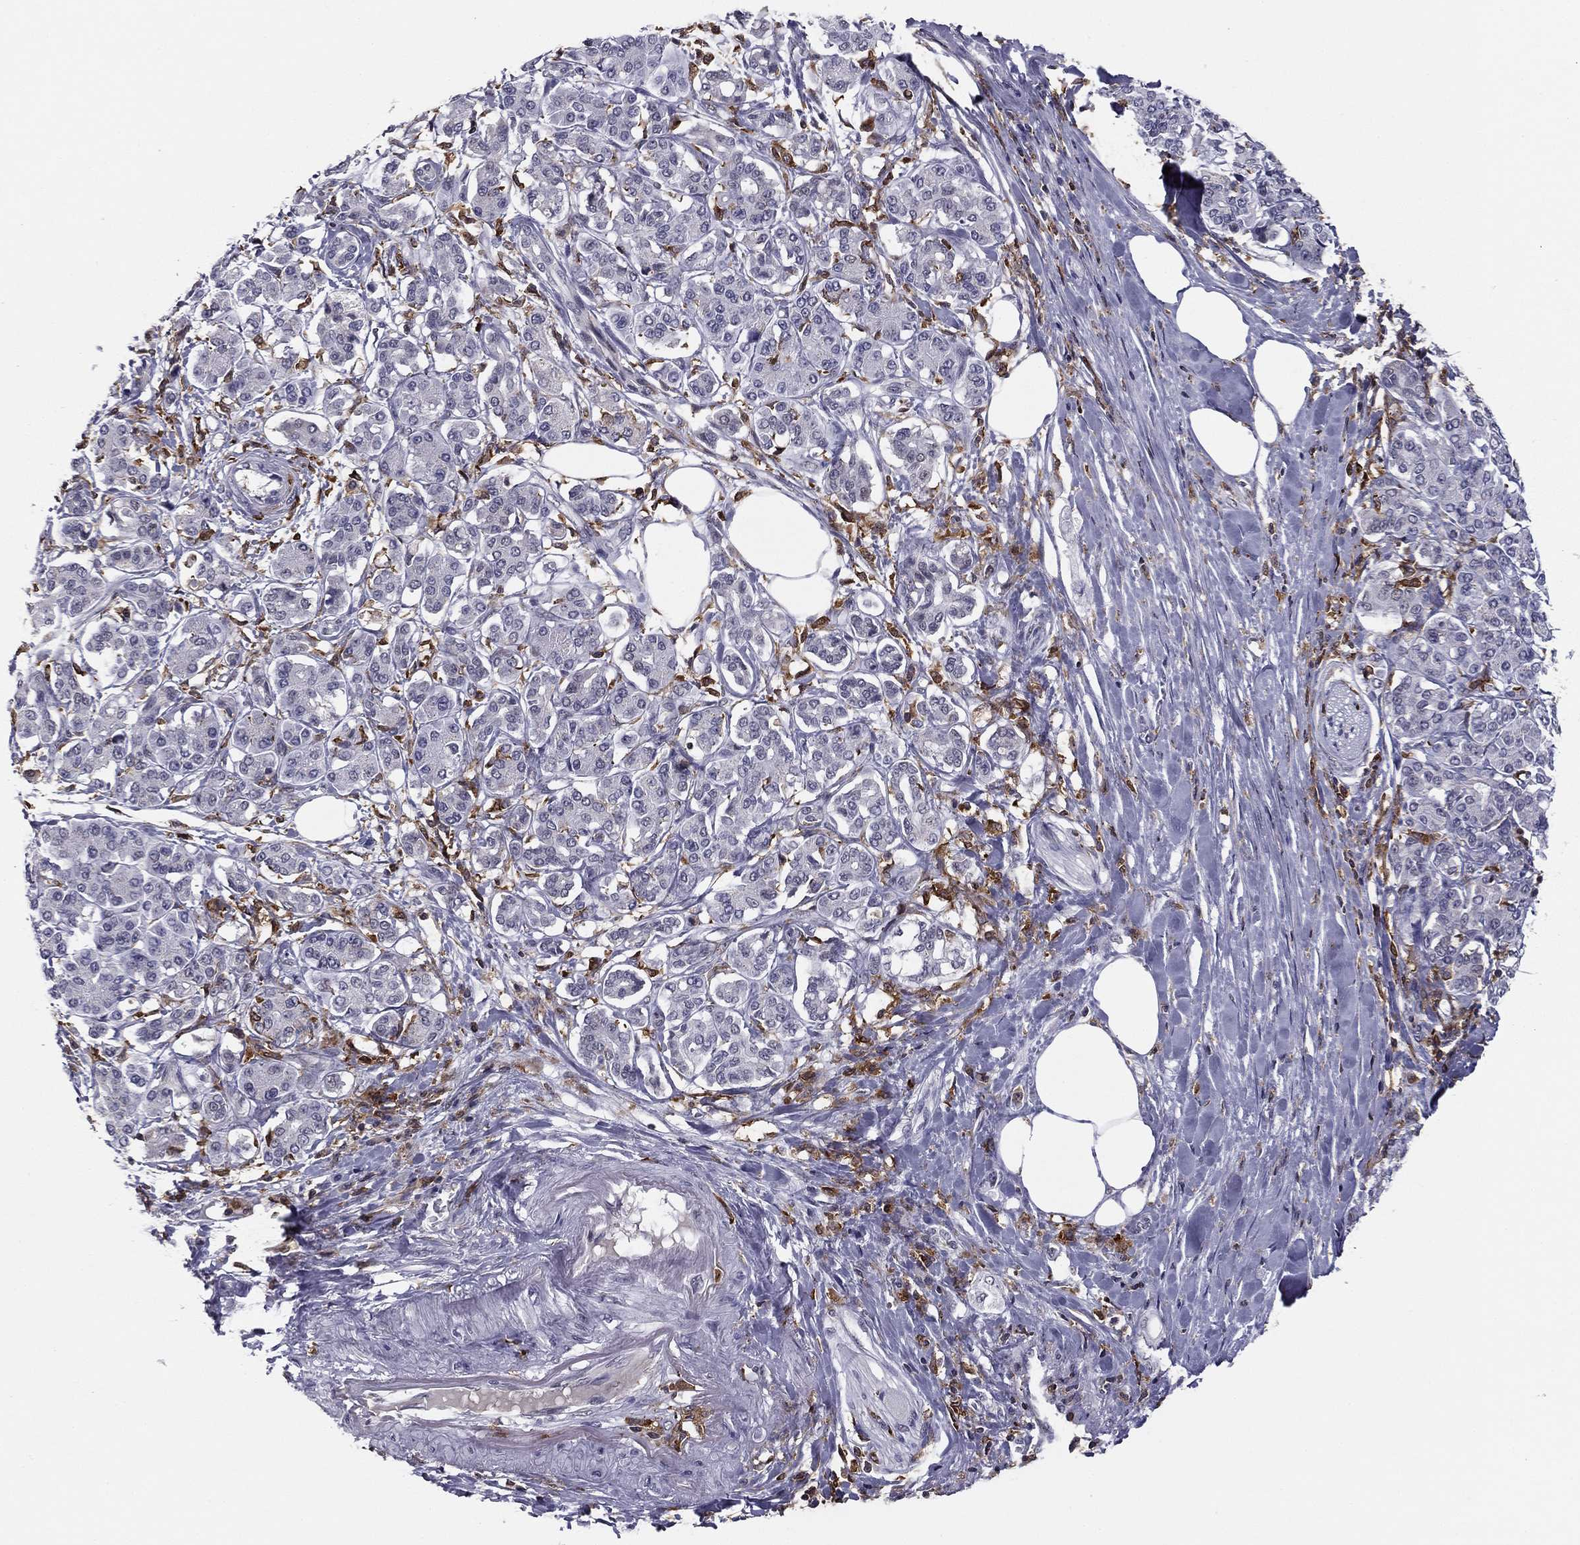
{"staining": {"intensity": "negative", "quantity": "none", "location": "none"}, "tissue": "pancreatic cancer", "cell_type": "Tumor cells", "image_type": "cancer", "snomed": [{"axis": "morphology", "description": "Adenocarcinoma, NOS"}, {"axis": "topography", "description": "Pancreas"}], "caption": "High magnification brightfield microscopy of pancreatic cancer stained with DAB (3,3'-diaminobenzidine) (brown) and counterstained with hematoxylin (blue): tumor cells show no significant positivity.", "gene": "PLCB2", "patient": {"sex": "female", "age": 56}}